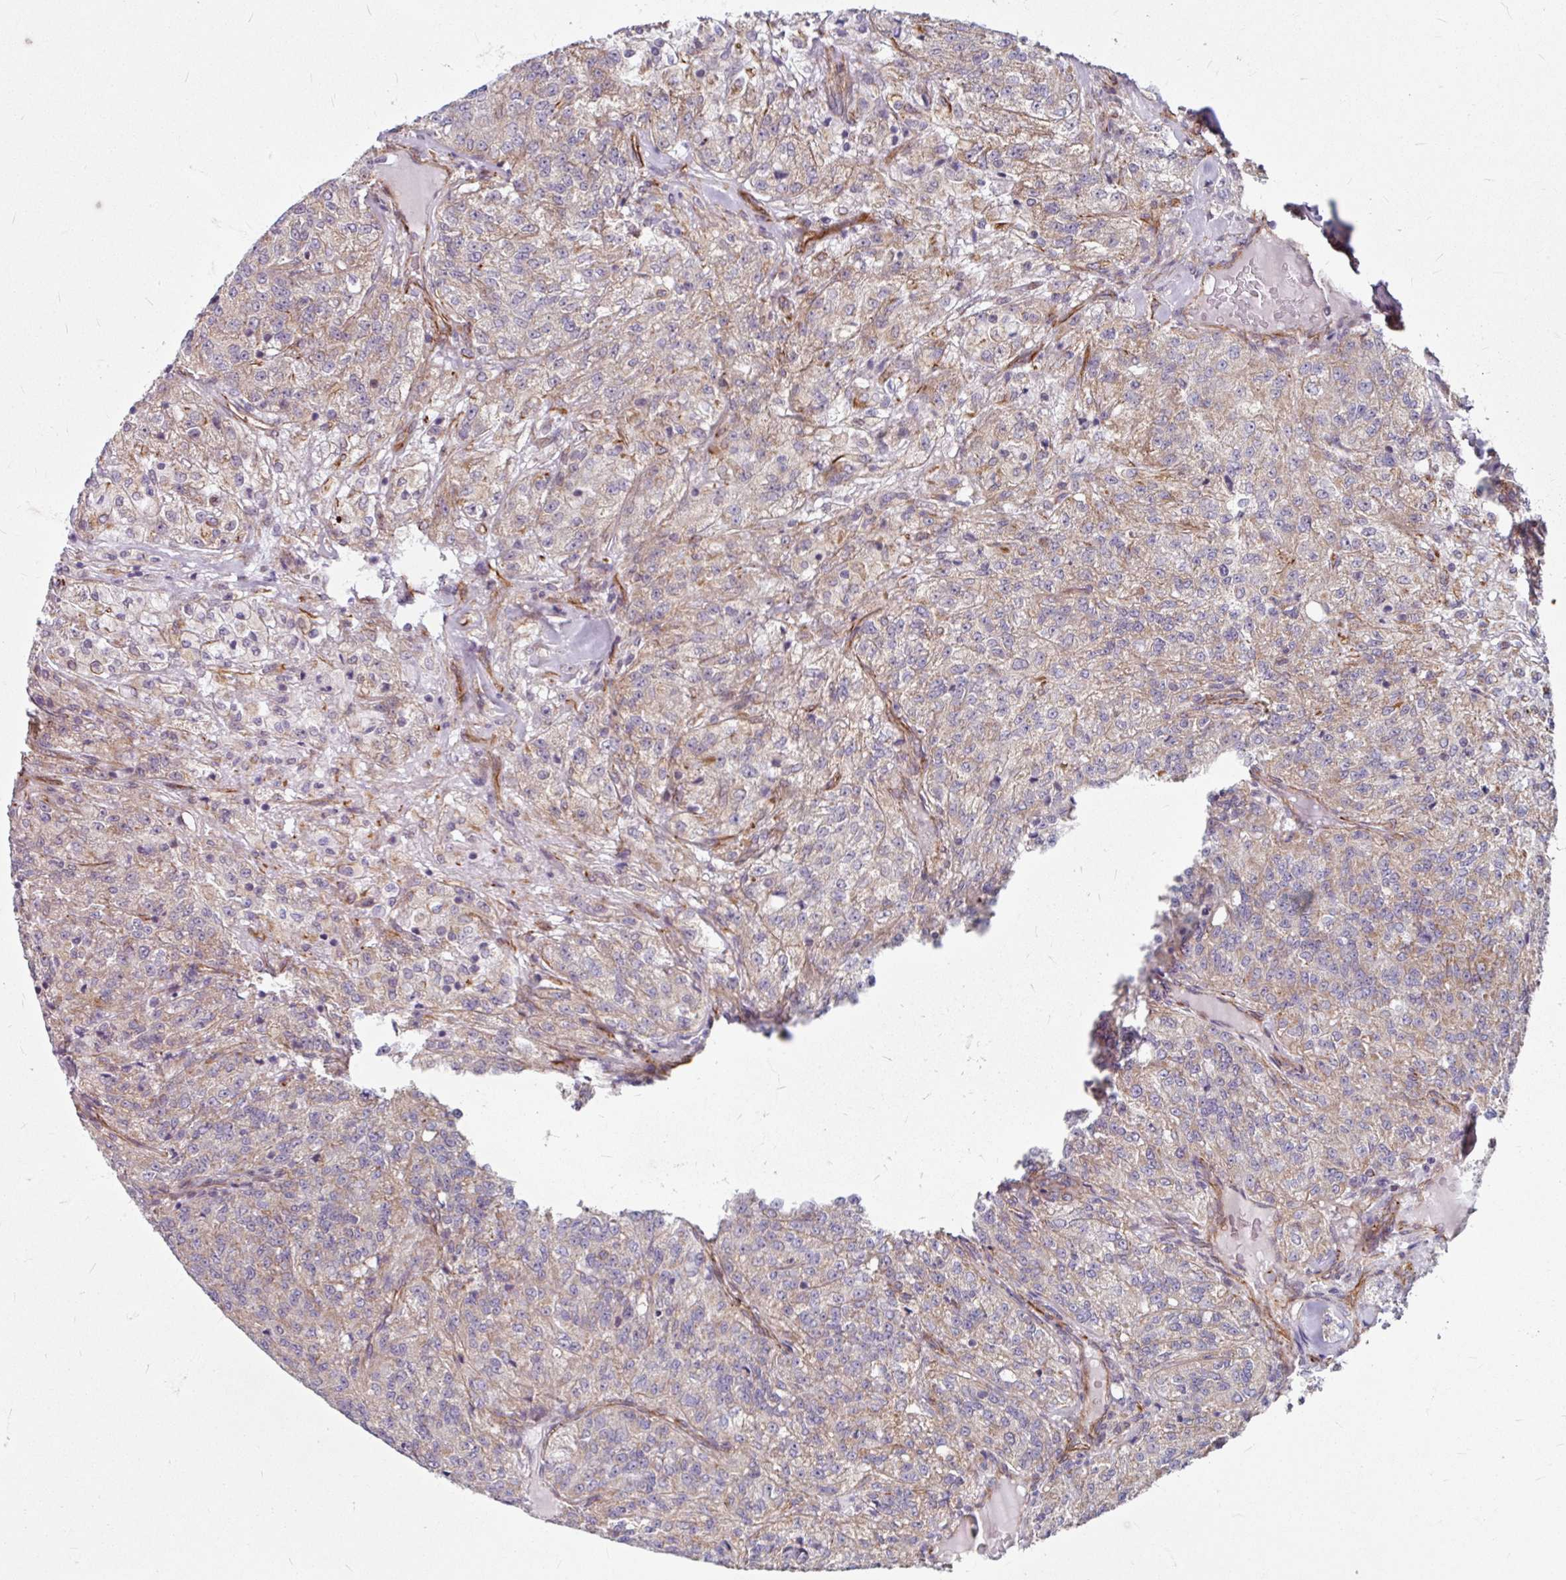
{"staining": {"intensity": "weak", "quantity": "25%-75%", "location": "cytoplasmic/membranous"}, "tissue": "renal cancer", "cell_type": "Tumor cells", "image_type": "cancer", "snomed": [{"axis": "morphology", "description": "Adenocarcinoma, NOS"}, {"axis": "topography", "description": "Kidney"}], "caption": "Immunohistochemistry (IHC) (DAB) staining of renal cancer (adenocarcinoma) exhibits weak cytoplasmic/membranous protein expression in about 25%-75% of tumor cells.", "gene": "DAAM2", "patient": {"sex": "female", "age": 63}}